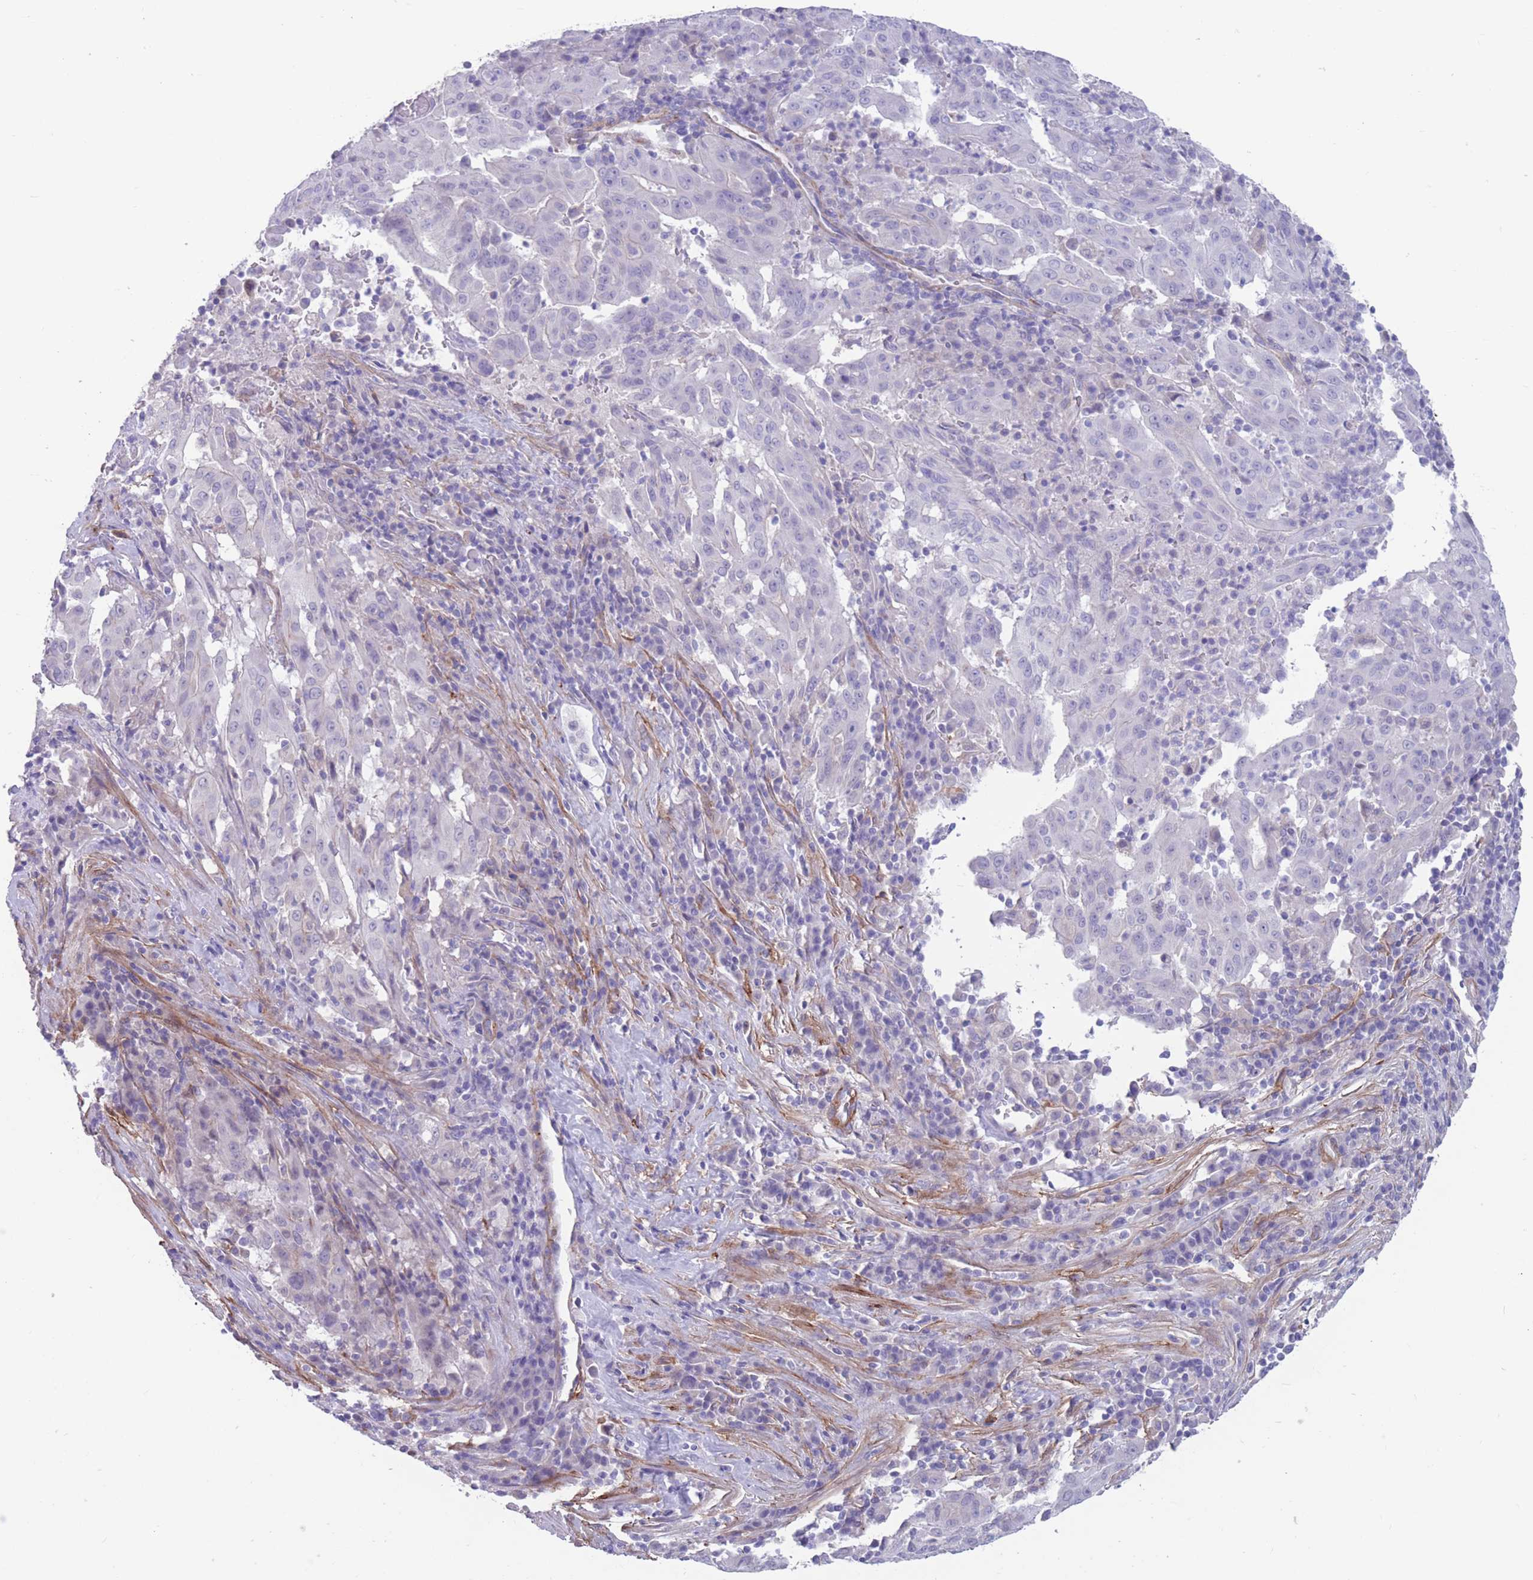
{"staining": {"intensity": "negative", "quantity": "none", "location": "none"}, "tissue": "pancreatic cancer", "cell_type": "Tumor cells", "image_type": "cancer", "snomed": [{"axis": "morphology", "description": "Adenocarcinoma, NOS"}, {"axis": "topography", "description": "Pancreas"}], "caption": "The micrograph demonstrates no staining of tumor cells in adenocarcinoma (pancreatic).", "gene": "DPYD", "patient": {"sex": "male", "age": 63}}